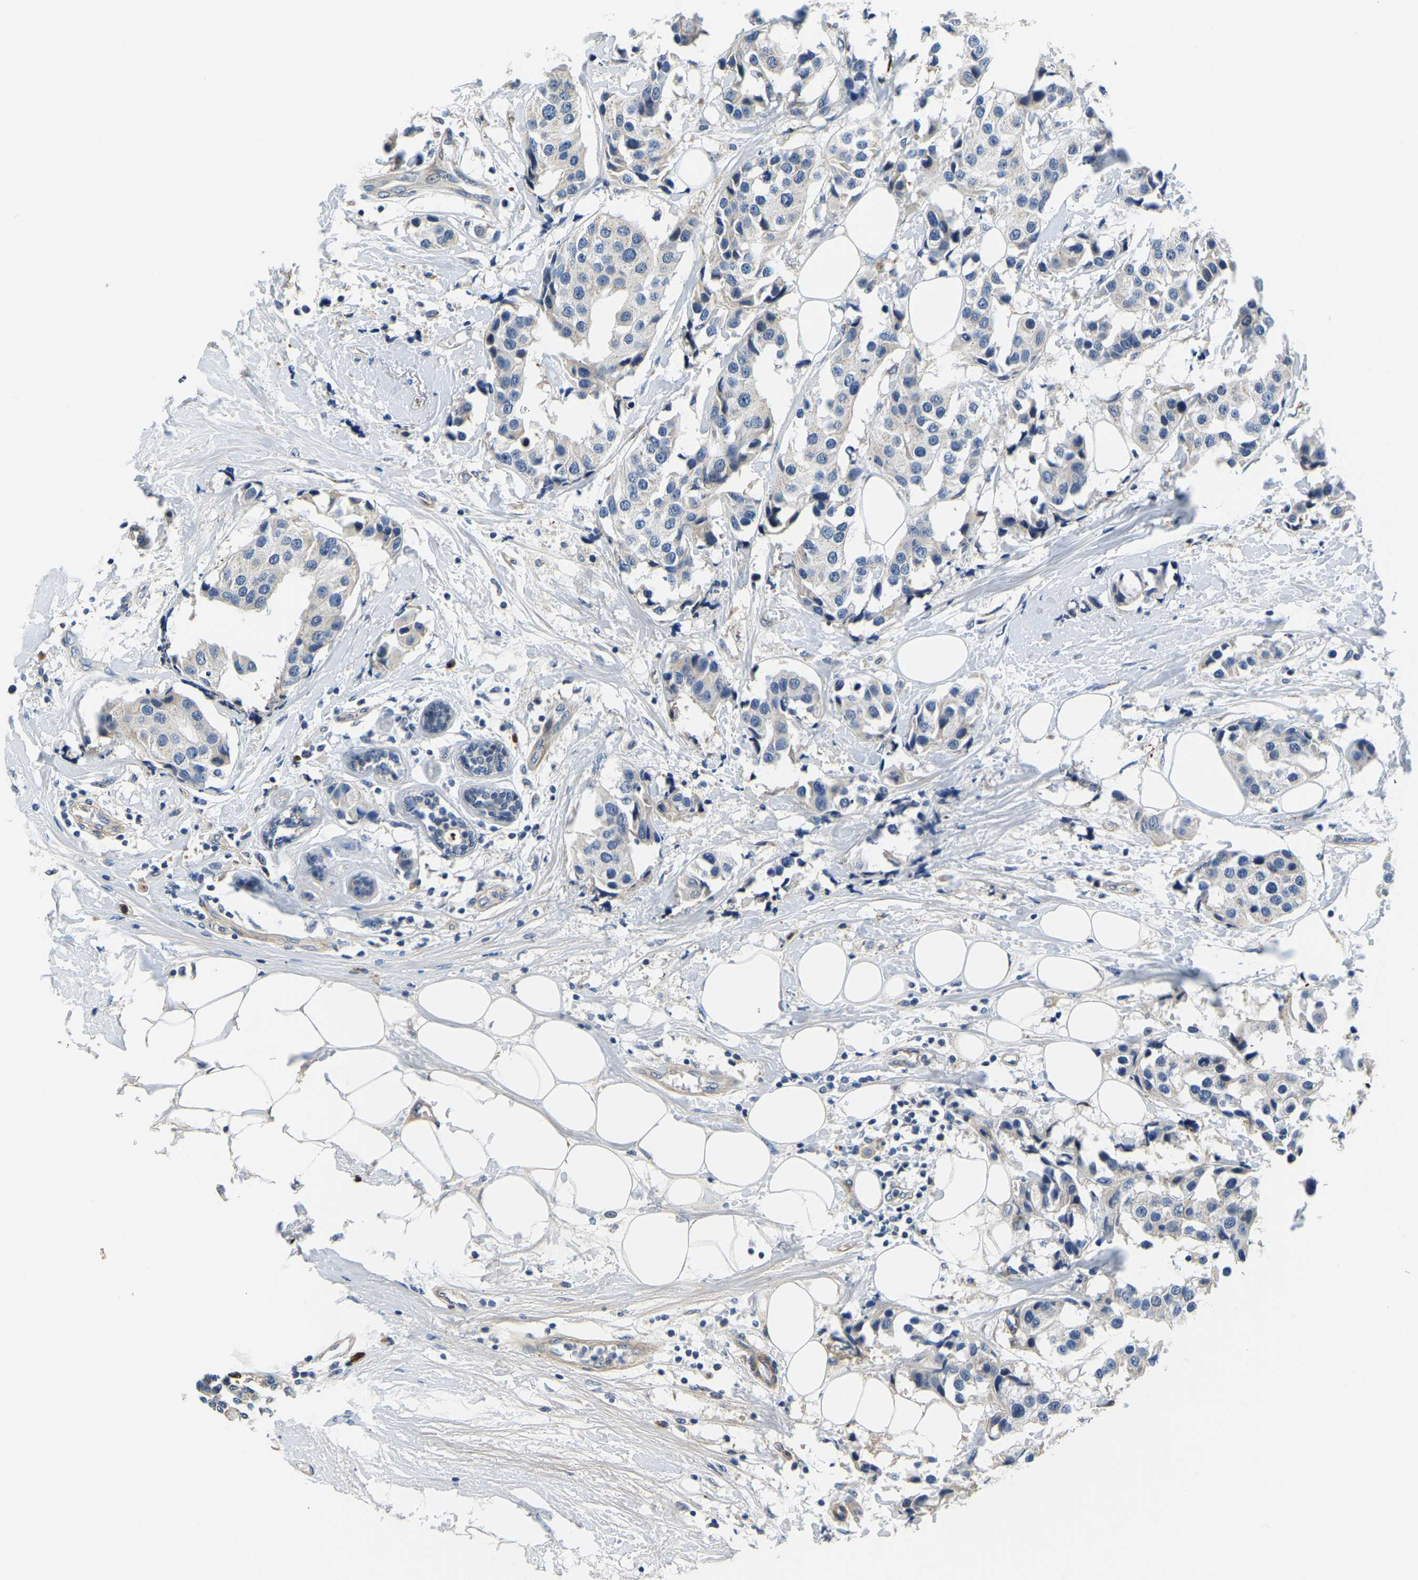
{"staining": {"intensity": "negative", "quantity": "none", "location": "none"}, "tissue": "breast cancer", "cell_type": "Tumor cells", "image_type": "cancer", "snomed": [{"axis": "morphology", "description": "Normal tissue, NOS"}, {"axis": "morphology", "description": "Duct carcinoma"}, {"axis": "topography", "description": "Breast"}], "caption": "Infiltrating ductal carcinoma (breast) stained for a protein using immunohistochemistry shows no positivity tumor cells.", "gene": "LIAS", "patient": {"sex": "female", "age": 39}}